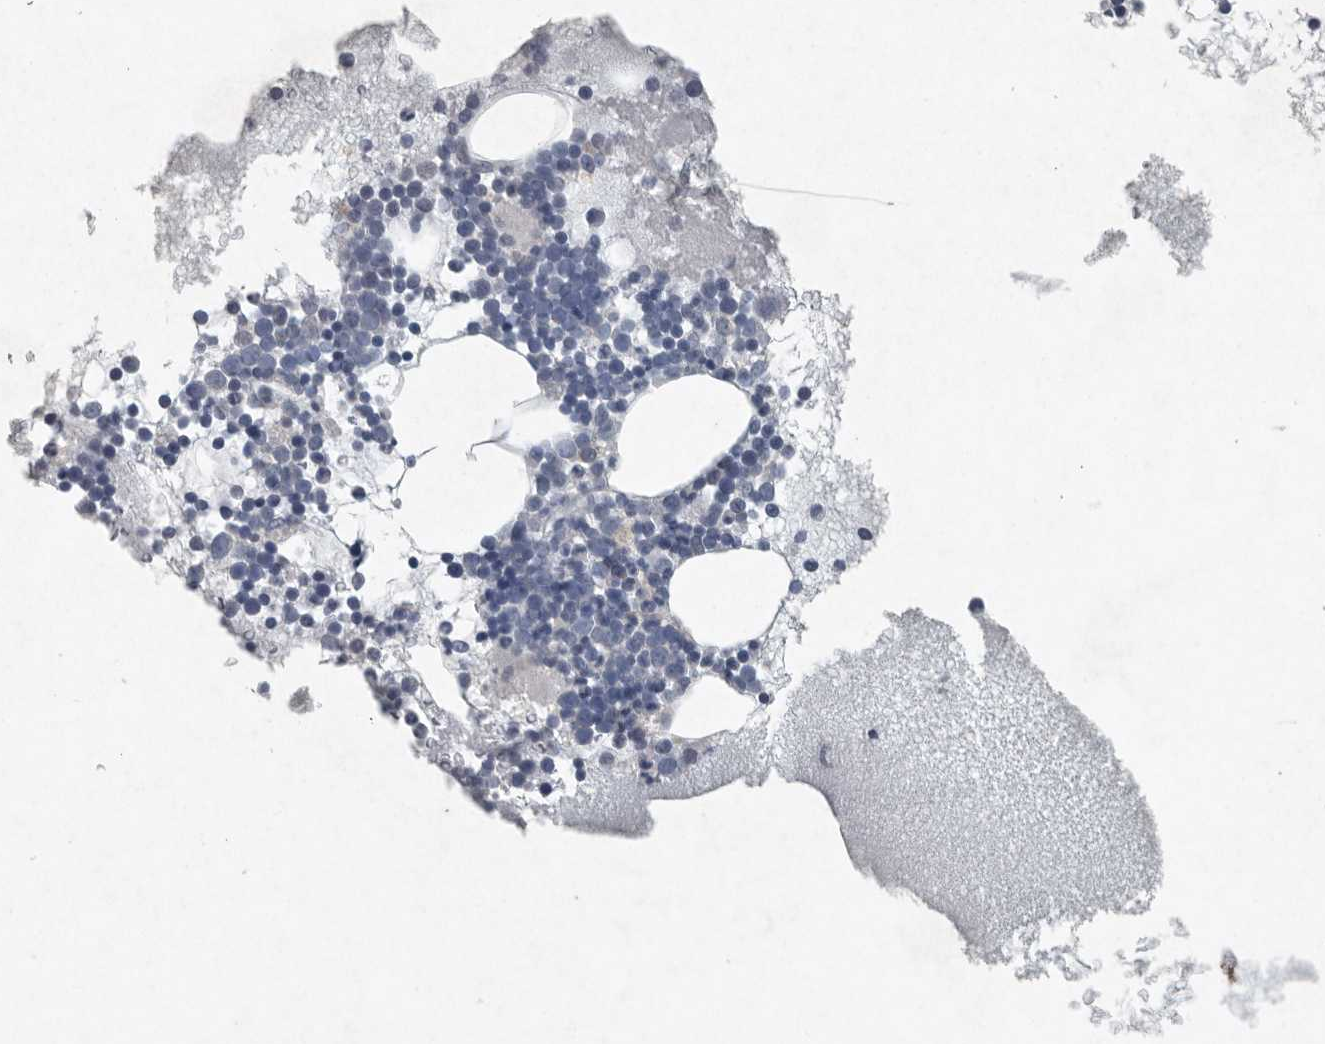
{"staining": {"intensity": "negative", "quantity": "none", "location": "none"}, "tissue": "bone marrow", "cell_type": "Hematopoietic cells", "image_type": "normal", "snomed": [{"axis": "morphology", "description": "Normal tissue, NOS"}, {"axis": "morphology", "description": "Inflammation, NOS"}, {"axis": "topography", "description": "Bone marrow"}], "caption": "IHC histopathology image of benign bone marrow: human bone marrow stained with DAB demonstrates no significant protein staining in hematopoietic cells.", "gene": "IL20", "patient": {"sex": "female", "age": 45}}